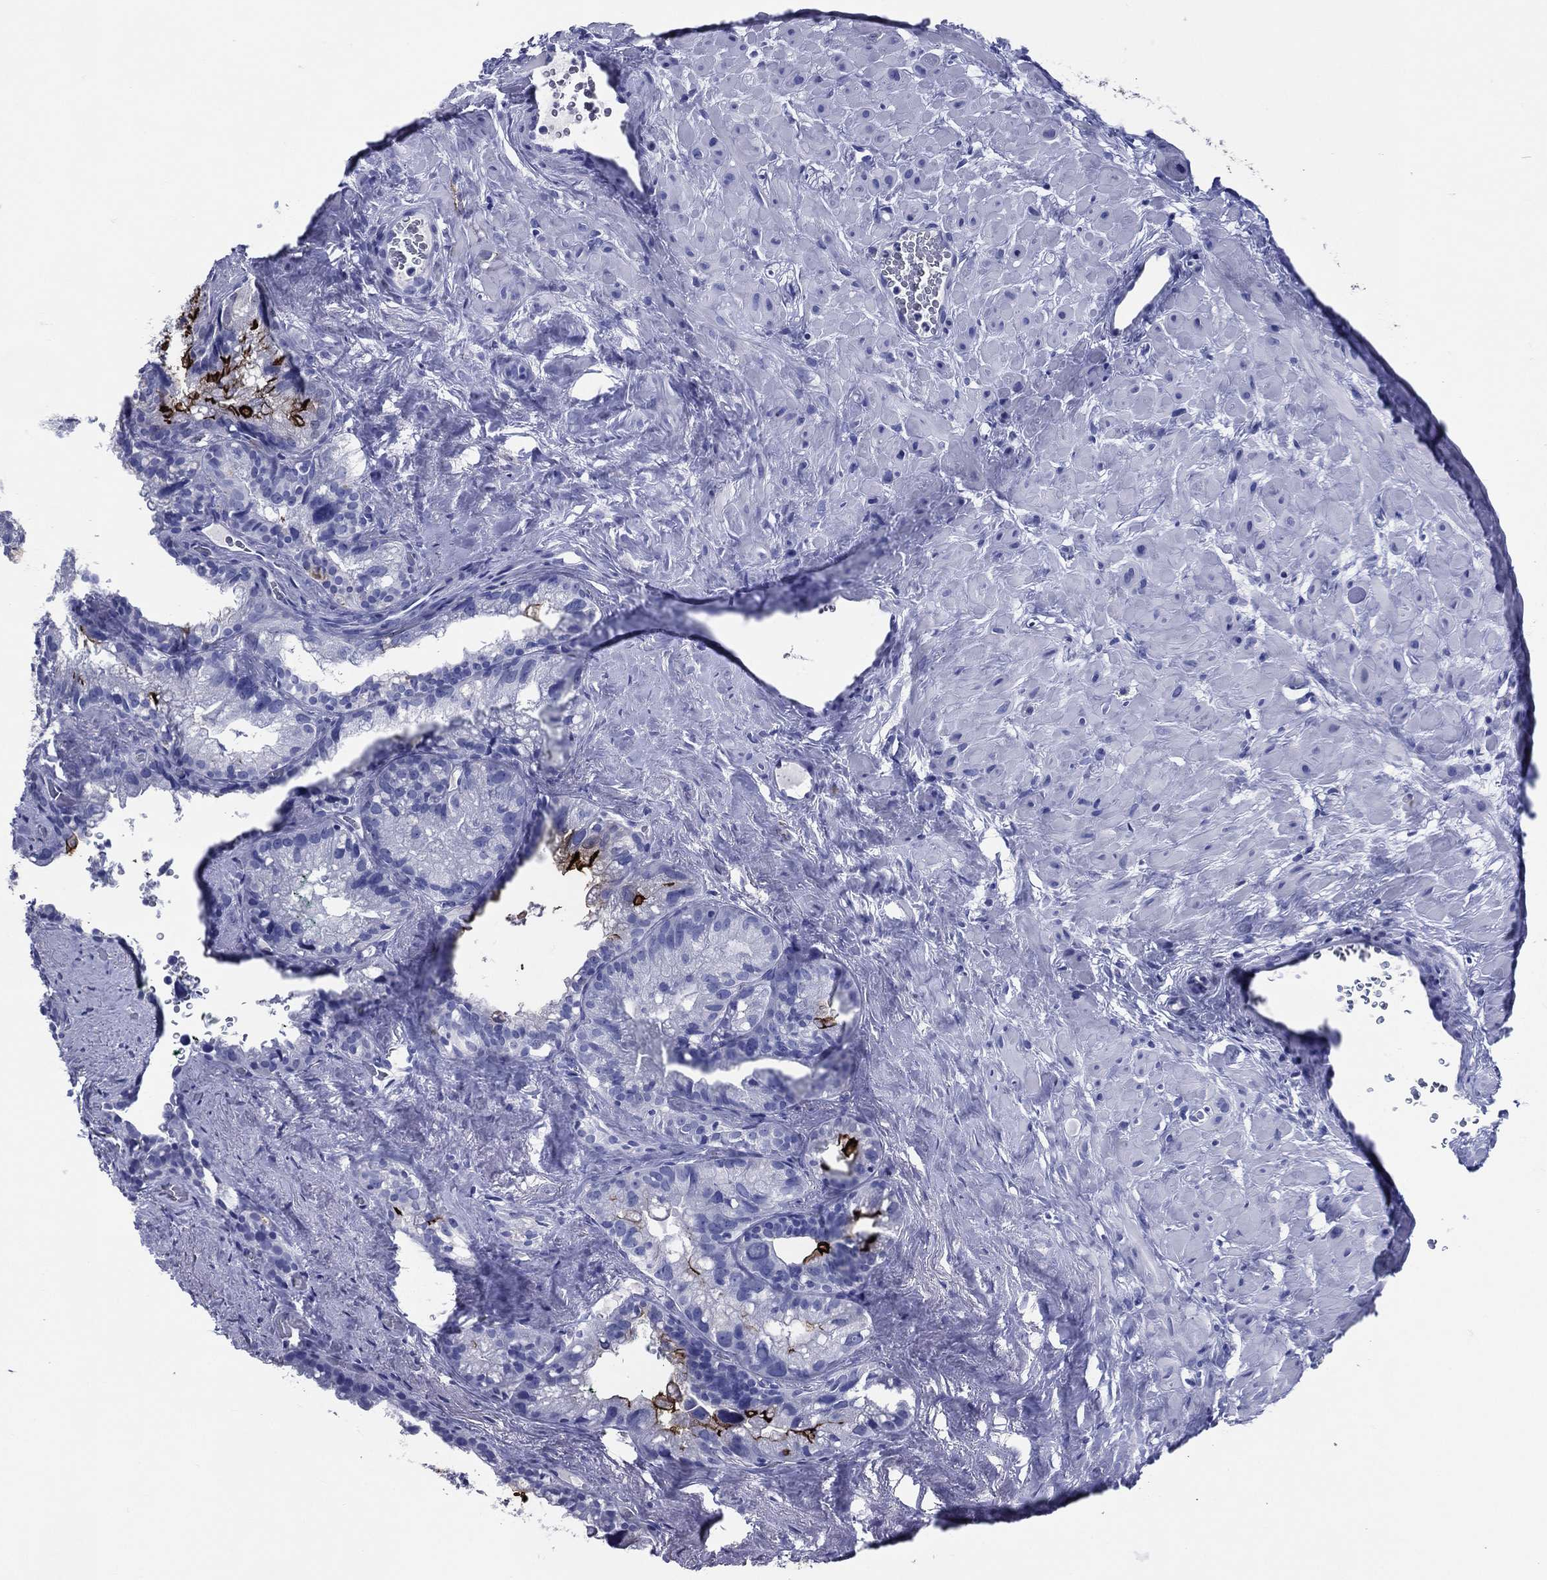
{"staining": {"intensity": "strong", "quantity": "<25%", "location": "cytoplasmic/membranous"}, "tissue": "seminal vesicle", "cell_type": "Glandular cells", "image_type": "normal", "snomed": [{"axis": "morphology", "description": "Normal tissue, NOS"}, {"axis": "topography", "description": "Seminal veicle"}], "caption": "DAB immunohistochemical staining of normal seminal vesicle reveals strong cytoplasmic/membranous protein staining in approximately <25% of glandular cells.", "gene": "ACE2", "patient": {"sex": "male", "age": 72}}